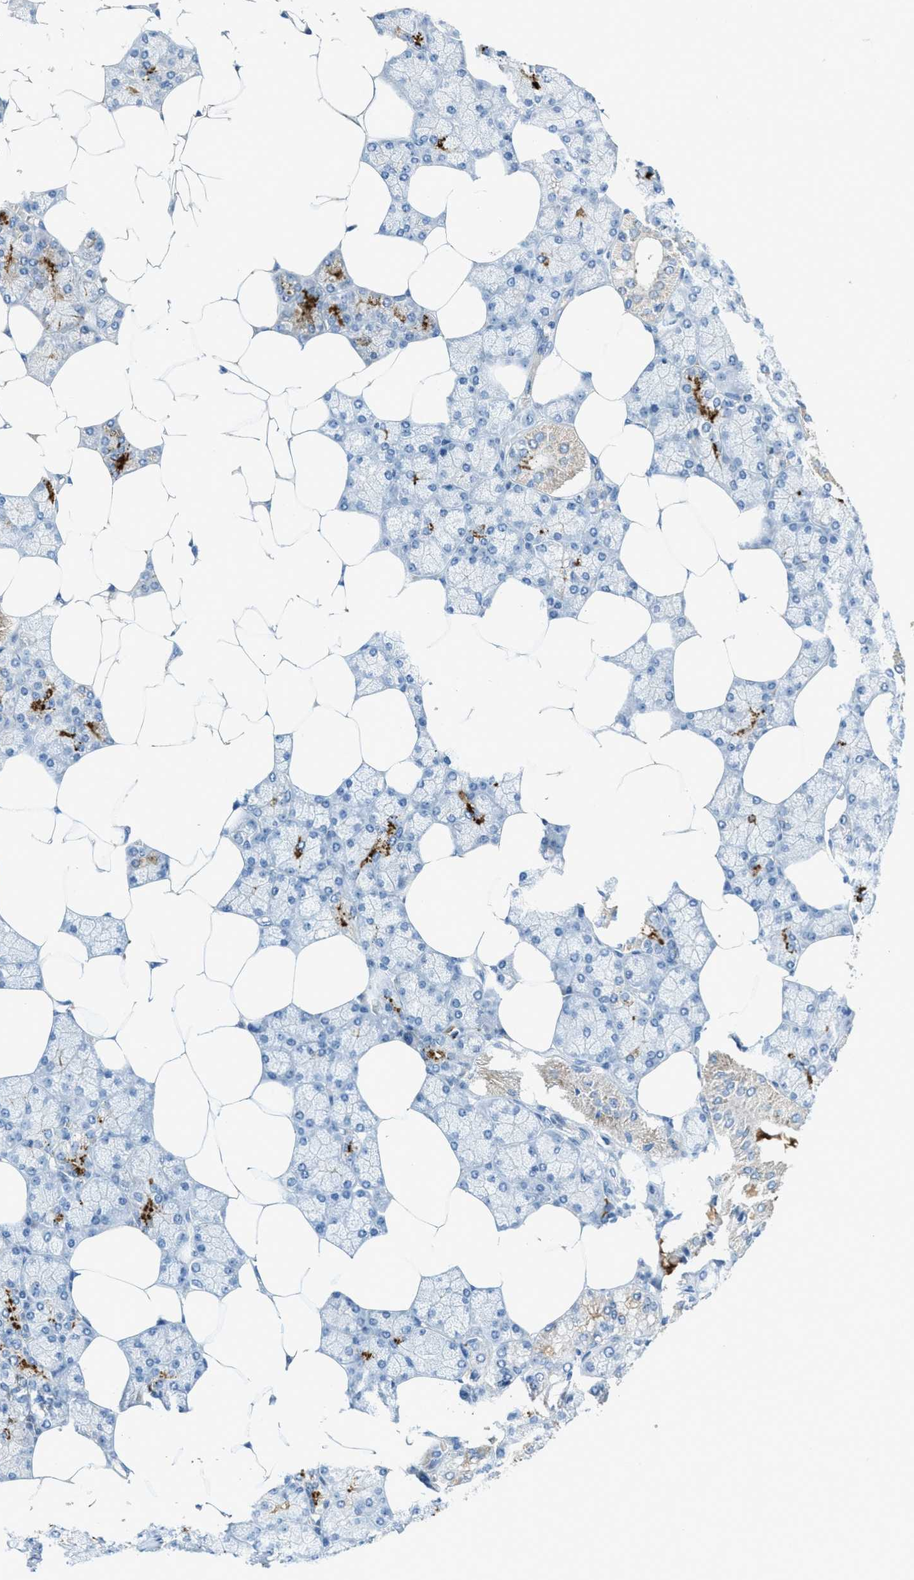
{"staining": {"intensity": "moderate", "quantity": "<25%", "location": "cytoplasmic/membranous"}, "tissue": "salivary gland", "cell_type": "Glandular cells", "image_type": "normal", "snomed": [{"axis": "morphology", "description": "Normal tissue, NOS"}, {"axis": "topography", "description": "Salivary gland"}], "caption": "Protein staining by IHC displays moderate cytoplasmic/membranous staining in about <25% of glandular cells in unremarkable salivary gland.", "gene": "CDON", "patient": {"sex": "male", "age": 62}}